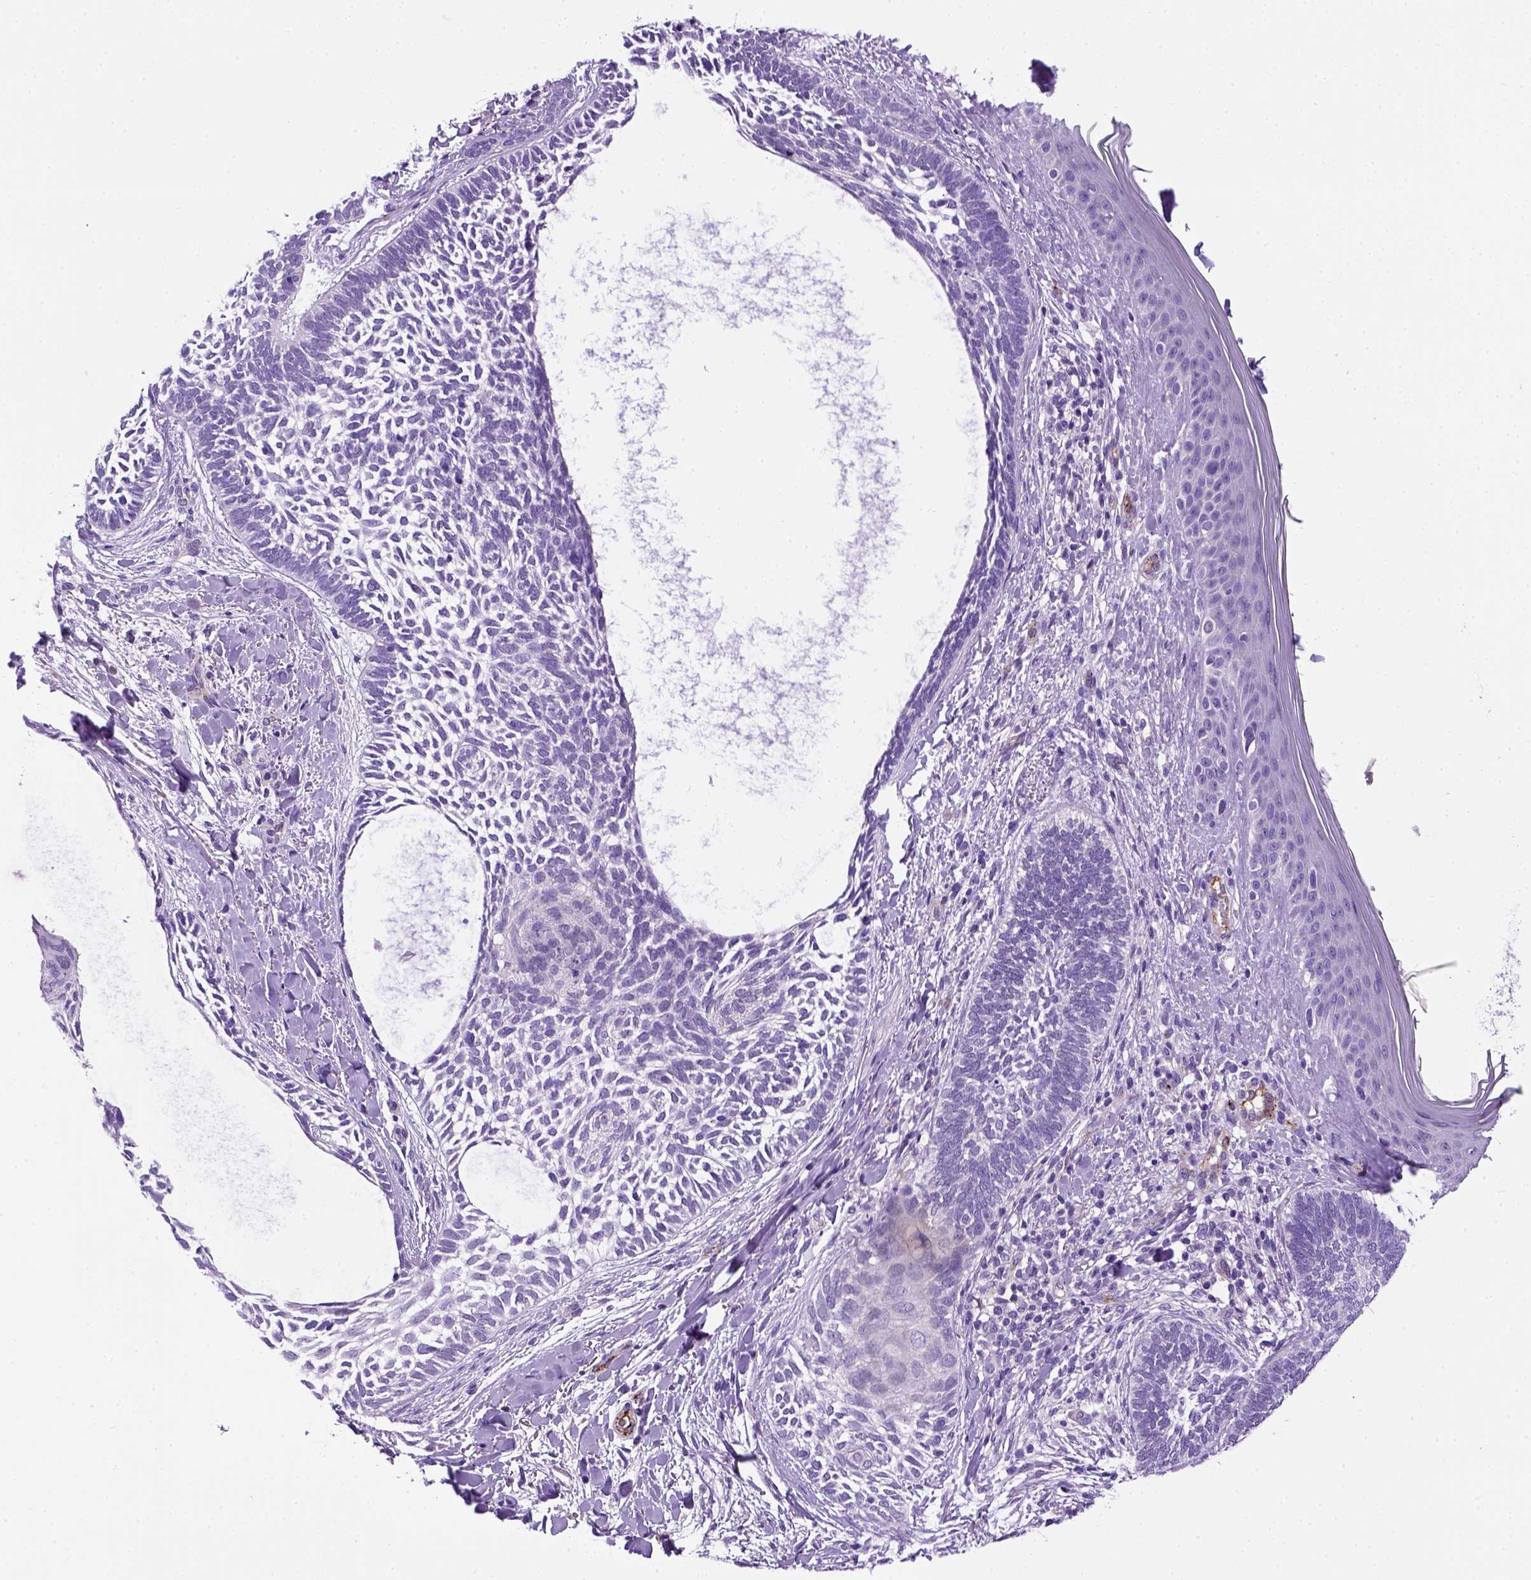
{"staining": {"intensity": "negative", "quantity": "none", "location": "none"}, "tissue": "skin cancer", "cell_type": "Tumor cells", "image_type": "cancer", "snomed": [{"axis": "morphology", "description": "Normal tissue, NOS"}, {"axis": "morphology", "description": "Basal cell carcinoma"}, {"axis": "topography", "description": "Skin"}], "caption": "Skin cancer (basal cell carcinoma) was stained to show a protein in brown. There is no significant expression in tumor cells.", "gene": "VWF", "patient": {"sex": "male", "age": 46}}